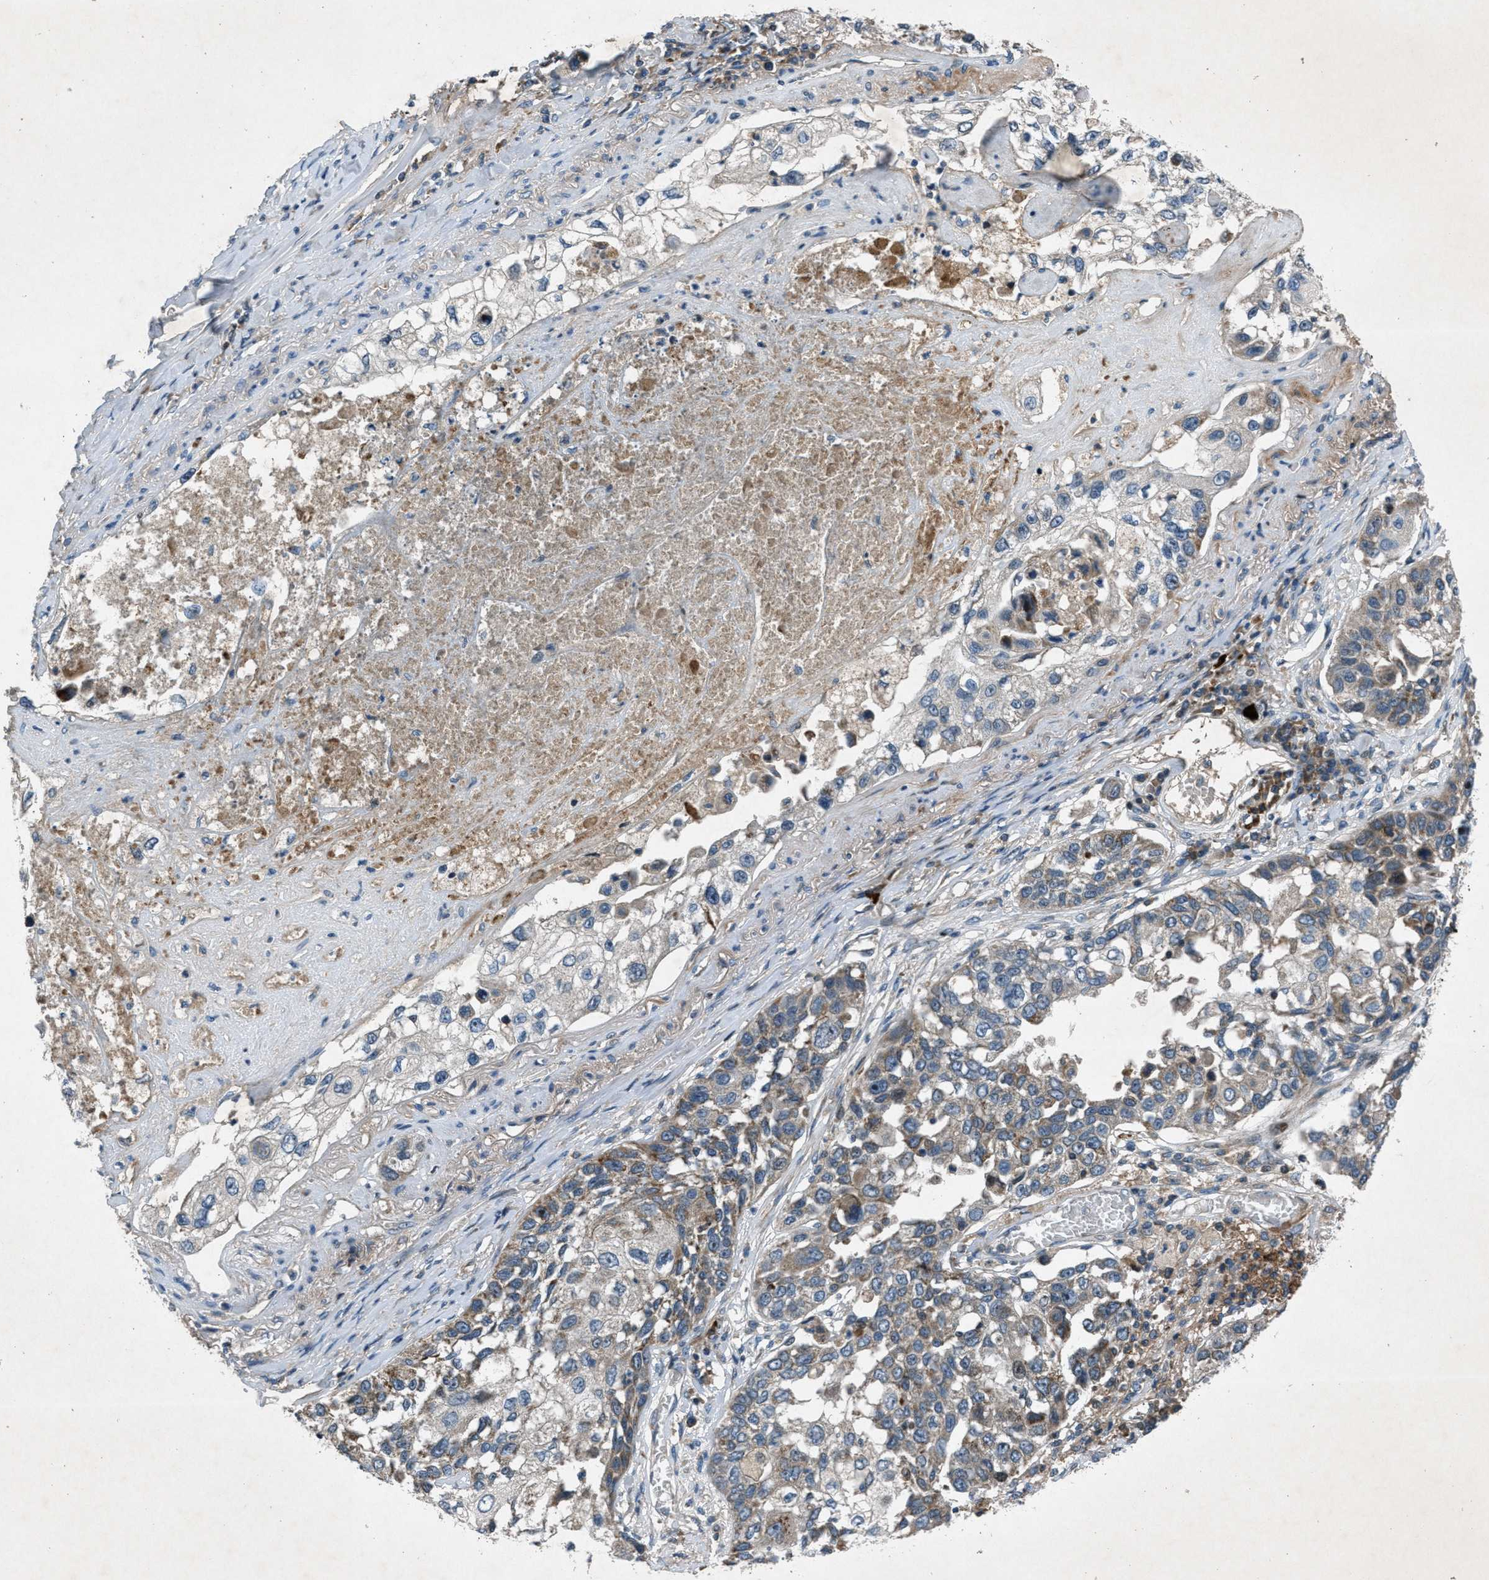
{"staining": {"intensity": "moderate", "quantity": "25%-75%", "location": "cytoplasmic/membranous"}, "tissue": "lung cancer", "cell_type": "Tumor cells", "image_type": "cancer", "snomed": [{"axis": "morphology", "description": "Squamous cell carcinoma, NOS"}, {"axis": "topography", "description": "Lung"}], "caption": "The histopathology image reveals a brown stain indicating the presence of a protein in the cytoplasmic/membranous of tumor cells in squamous cell carcinoma (lung).", "gene": "CLEC2D", "patient": {"sex": "male", "age": 71}}